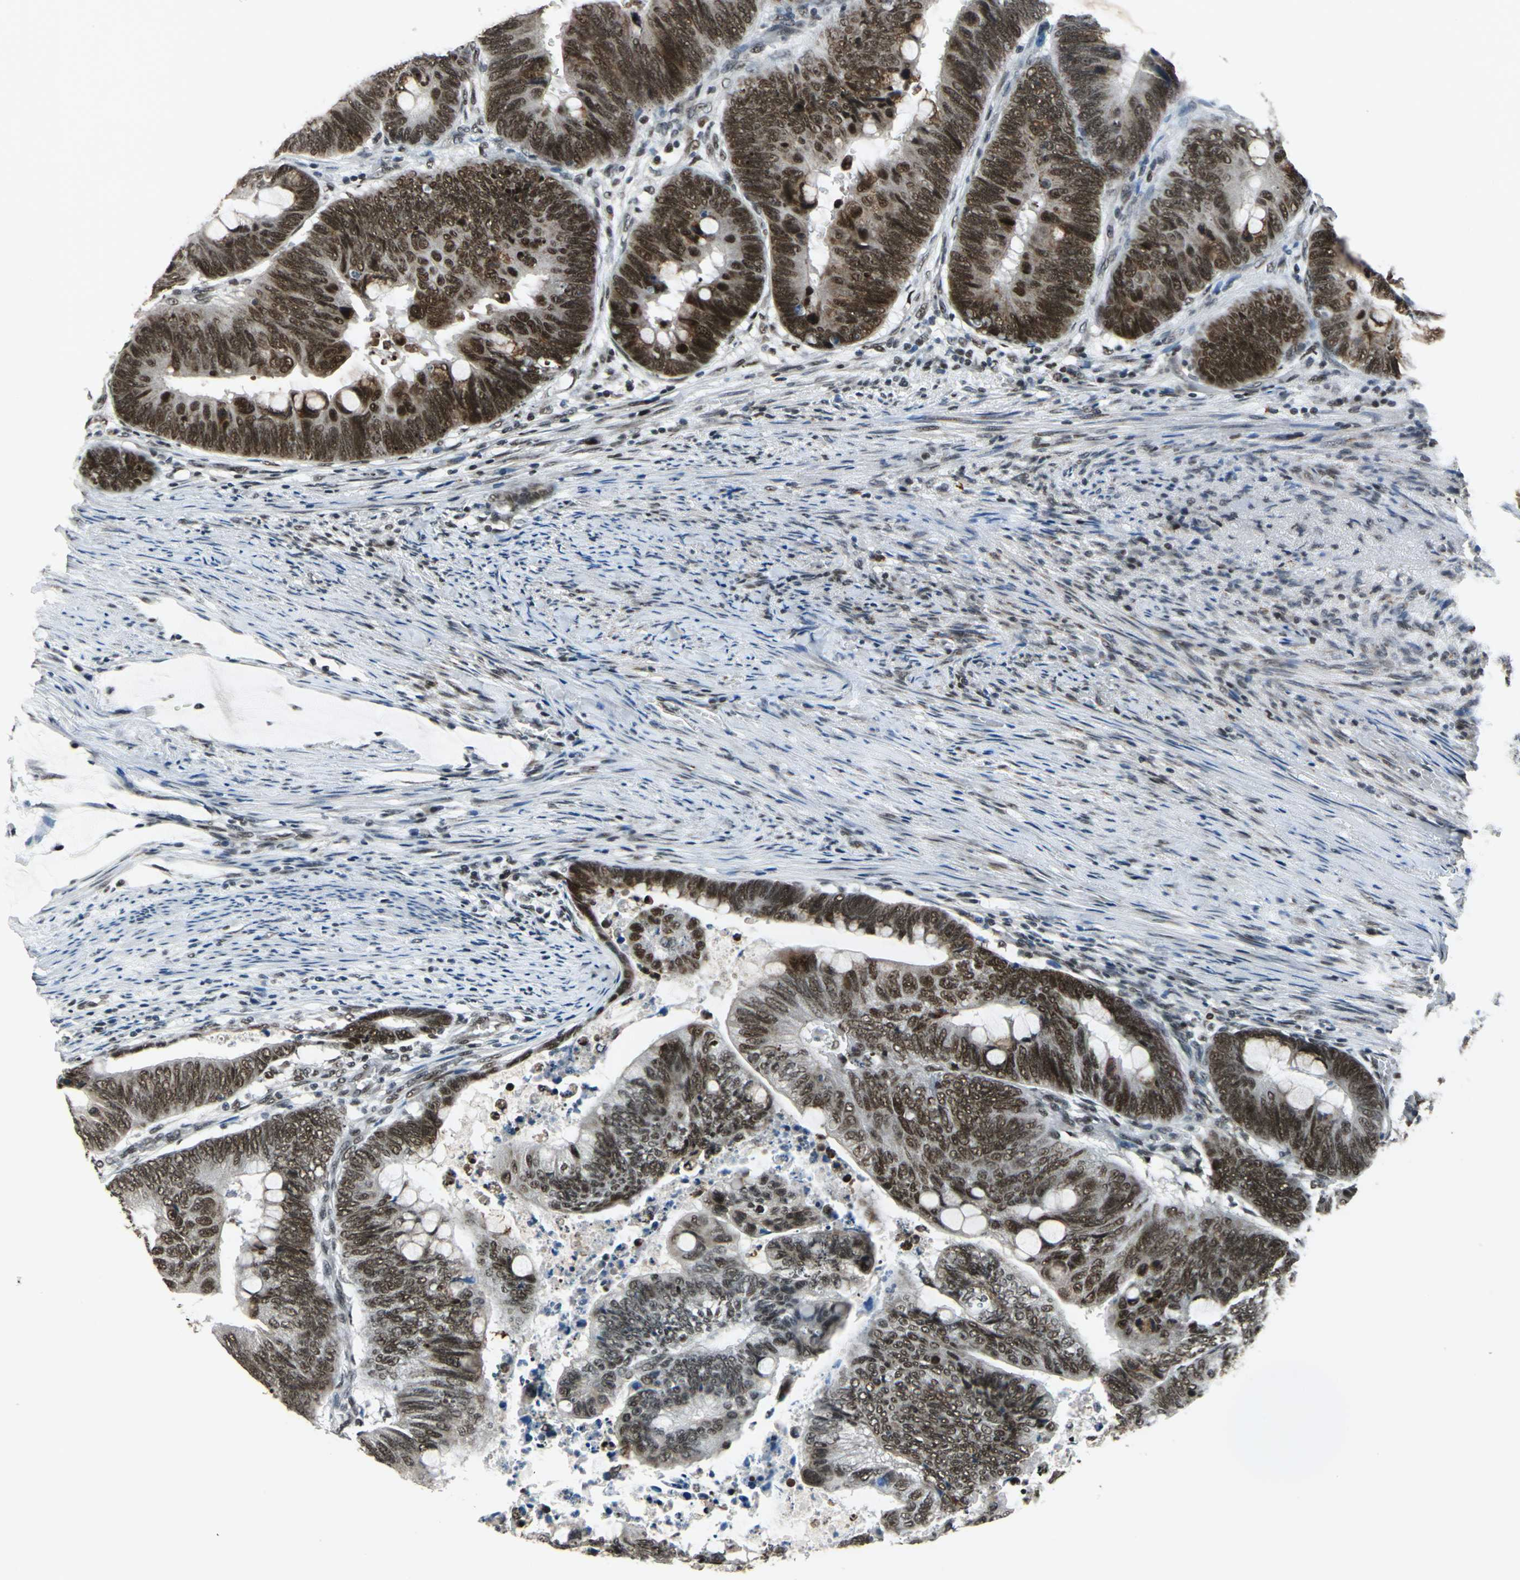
{"staining": {"intensity": "strong", "quantity": ">75%", "location": "nuclear"}, "tissue": "colorectal cancer", "cell_type": "Tumor cells", "image_type": "cancer", "snomed": [{"axis": "morphology", "description": "Normal tissue, NOS"}, {"axis": "morphology", "description": "Adenocarcinoma, NOS"}, {"axis": "topography", "description": "Rectum"}, {"axis": "topography", "description": "Peripheral nerve tissue"}], "caption": "IHC staining of adenocarcinoma (colorectal), which reveals high levels of strong nuclear positivity in approximately >75% of tumor cells indicating strong nuclear protein positivity. The staining was performed using DAB (3,3'-diaminobenzidine) (brown) for protein detection and nuclei were counterstained in hematoxylin (blue).", "gene": "BCLAF1", "patient": {"sex": "male", "age": 92}}